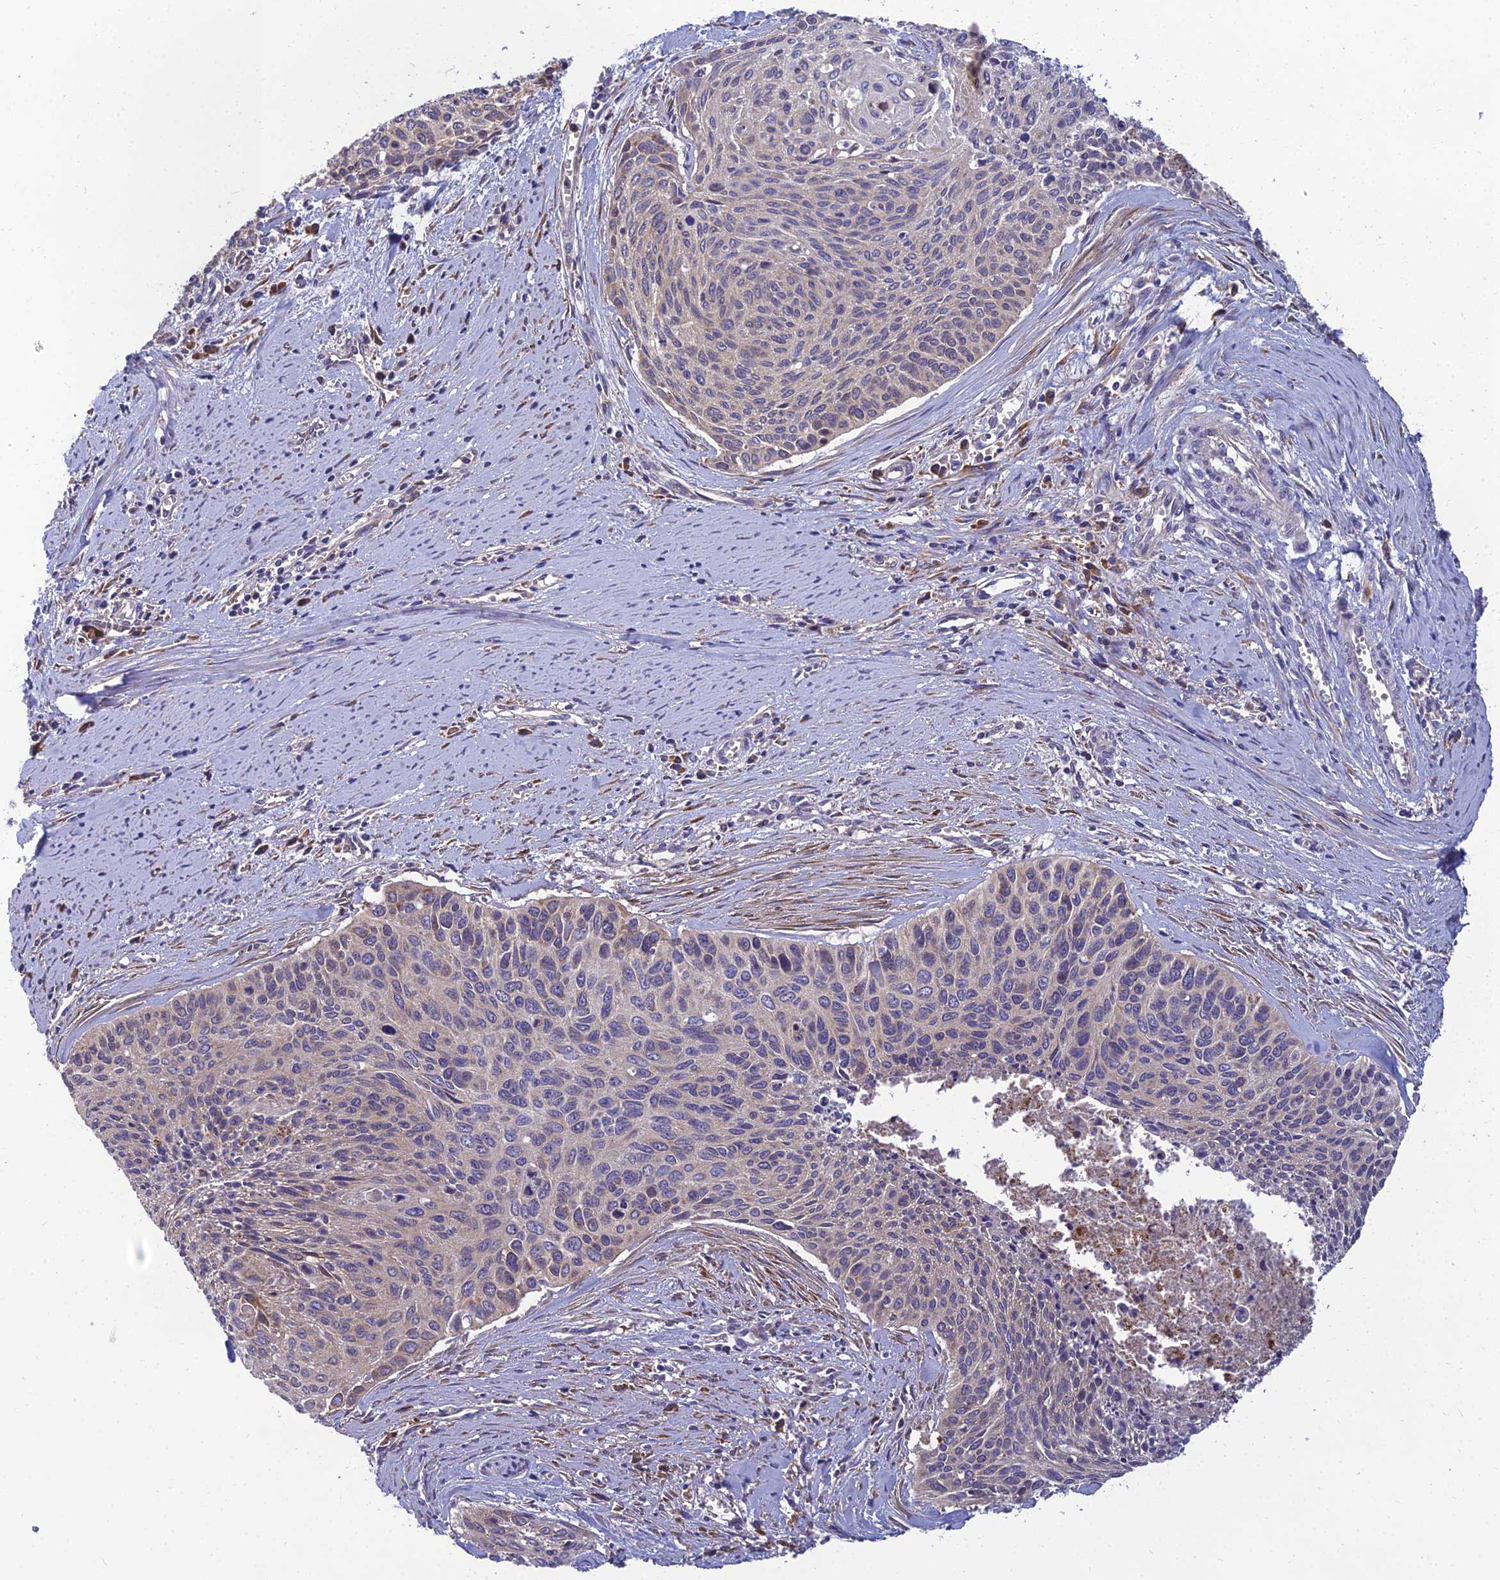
{"staining": {"intensity": "weak", "quantity": "<25%", "location": "cytoplasmic/membranous"}, "tissue": "cervical cancer", "cell_type": "Tumor cells", "image_type": "cancer", "snomed": [{"axis": "morphology", "description": "Squamous cell carcinoma, NOS"}, {"axis": "topography", "description": "Cervix"}], "caption": "DAB immunohistochemical staining of human cervical squamous cell carcinoma shows no significant positivity in tumor cells. Nuclei are stained in blue.", "gene": "UMAD1", "patient": {"sex": "female", "age": 55}}